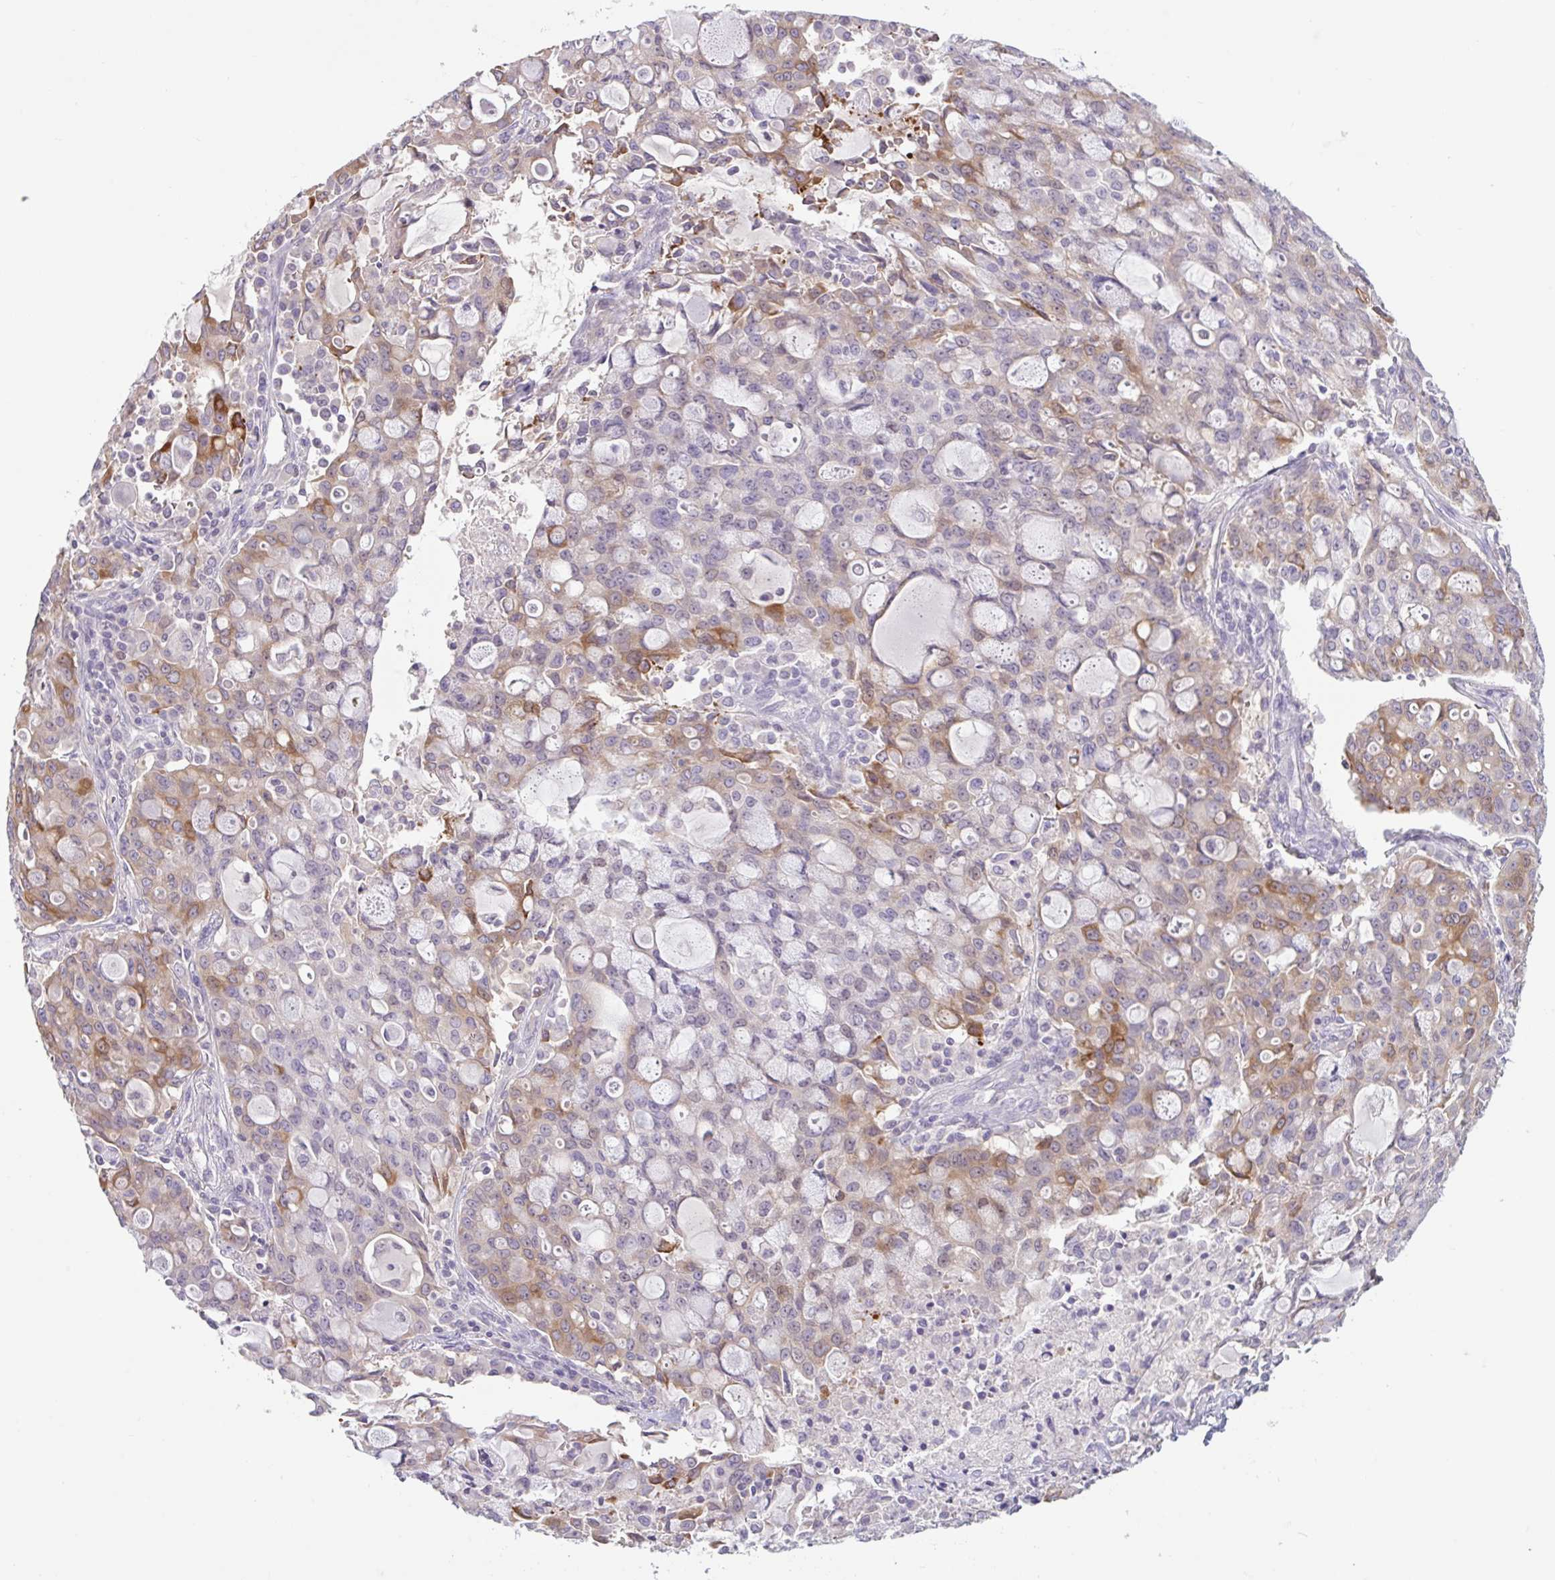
{"staining": {"intensity": "moderate", "quantity": "25%-75%", "location": "cytoplasmic/membranous"}, "tissue": "lung cancer", "cell_type": "Tumor cells", "image_type": "cancer", "snomed": [{"axis": "morphology", "description": "Adenocarcinoma, NOS"}, {"axis": "topography", "description": "Lung"}], "caption": "Brown immunohistochemical staining in lung cancer exhibits moderate cytoplasmic/membranous staining in about 25%-75% of tumor cells. (Stains: DAB (3,3'-diaminobenzidine) in brown, nuclei in blue, Microscopy: brightfield microscopy at high magnification).", "gene": "CTSE", "patient": {"sex": "female", "age": 44}}